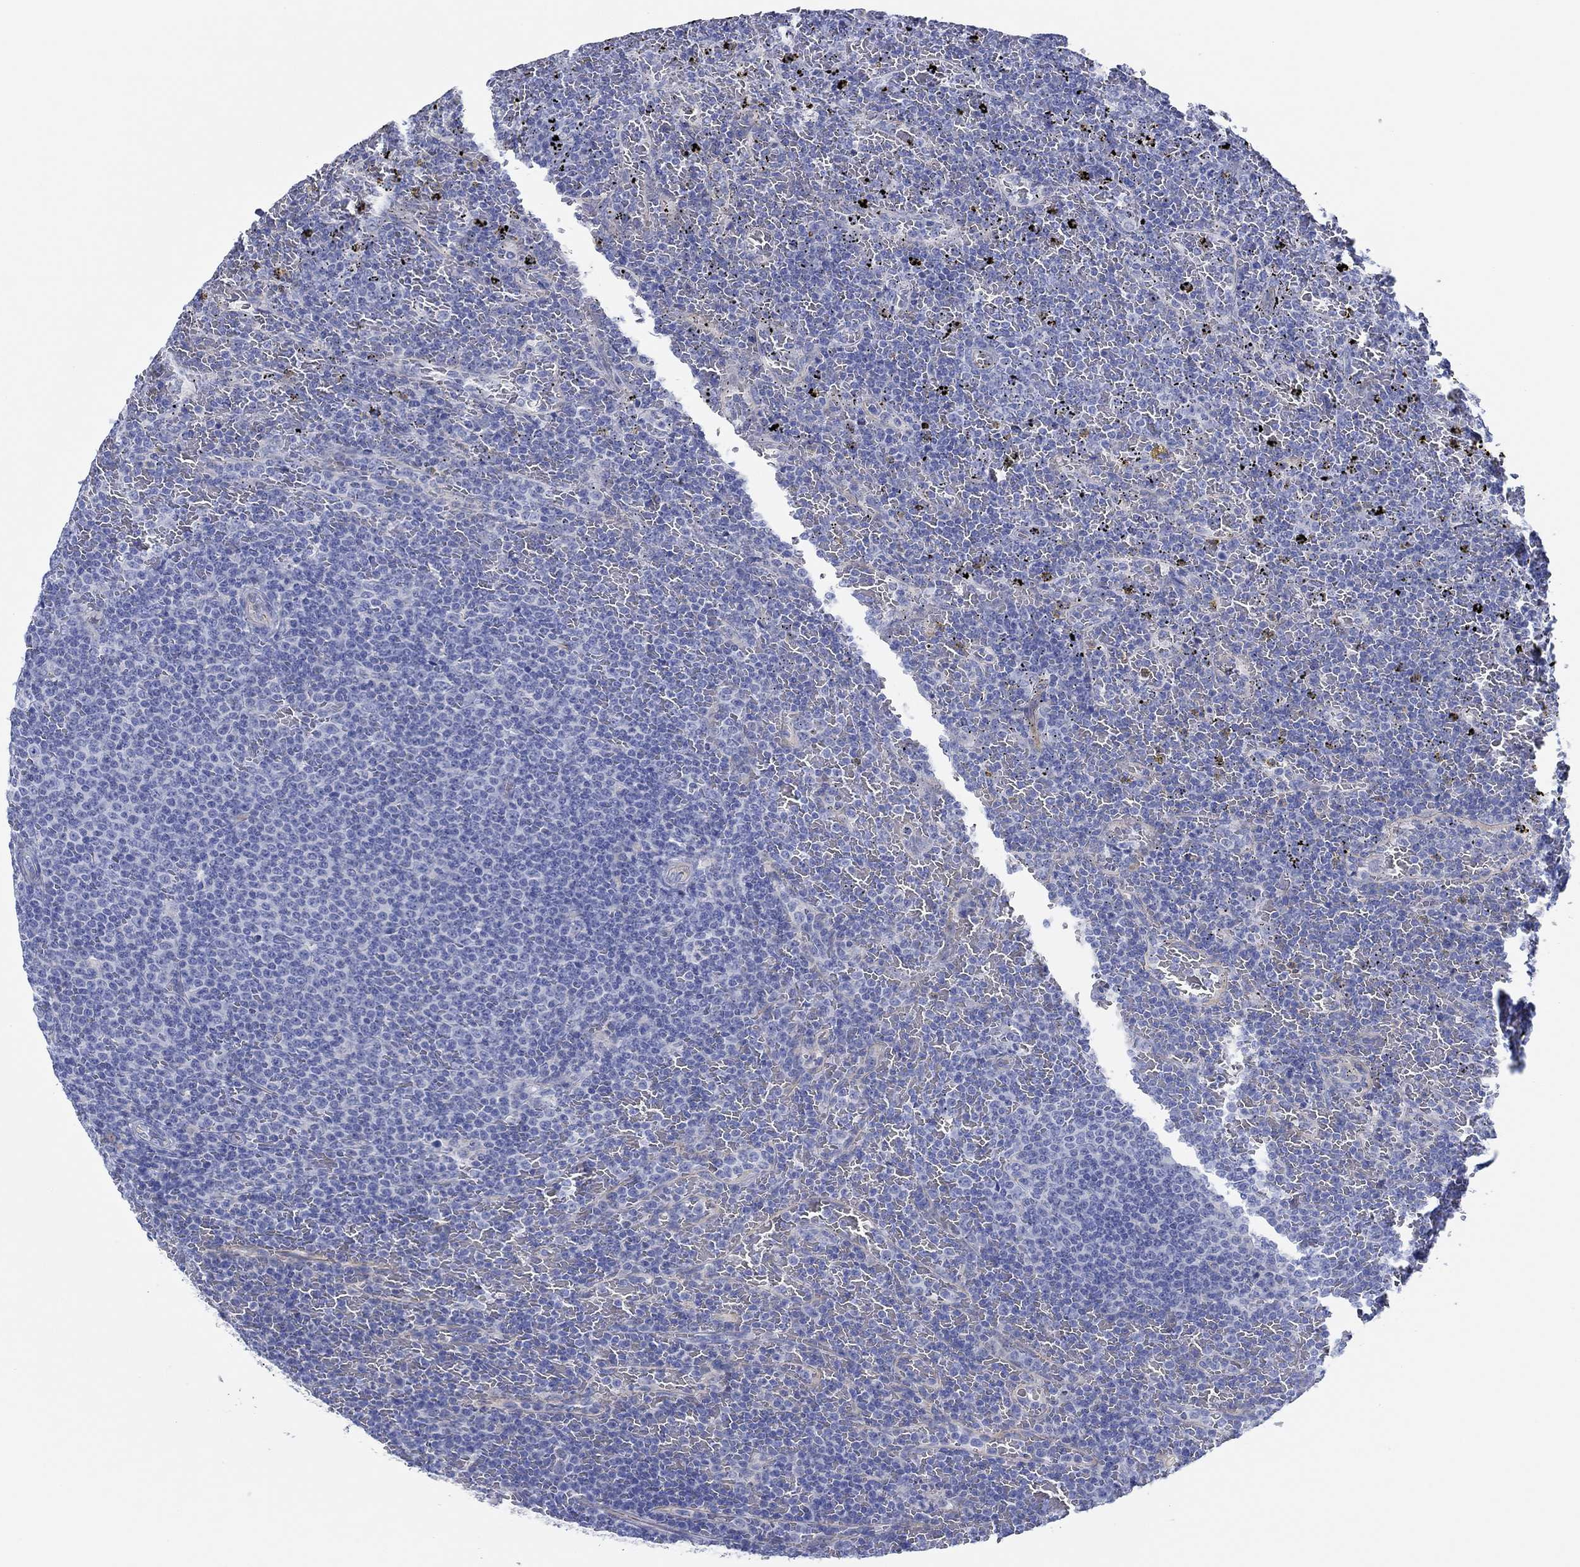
{"staining": {"intensity": "negative", "quantity": "none", "location": "none"}, "tissue": "lymphoma", "cell_type": "Tumor cells", "image_type": "cancer", "snomed": [{"axis": "morphology", "description": "Malignant lymphoma, non-Hodgkin's type, Low grade"}, {"axis": "topography", "description": "Spleen"}], "caption": "Protein analysis of low-grade malignant lymphoma, non-Hodgkin's type displays no significant staining in tumor cells.", "gene": "IGFBP6", "patient": {"sex": "female", "age": 77}}